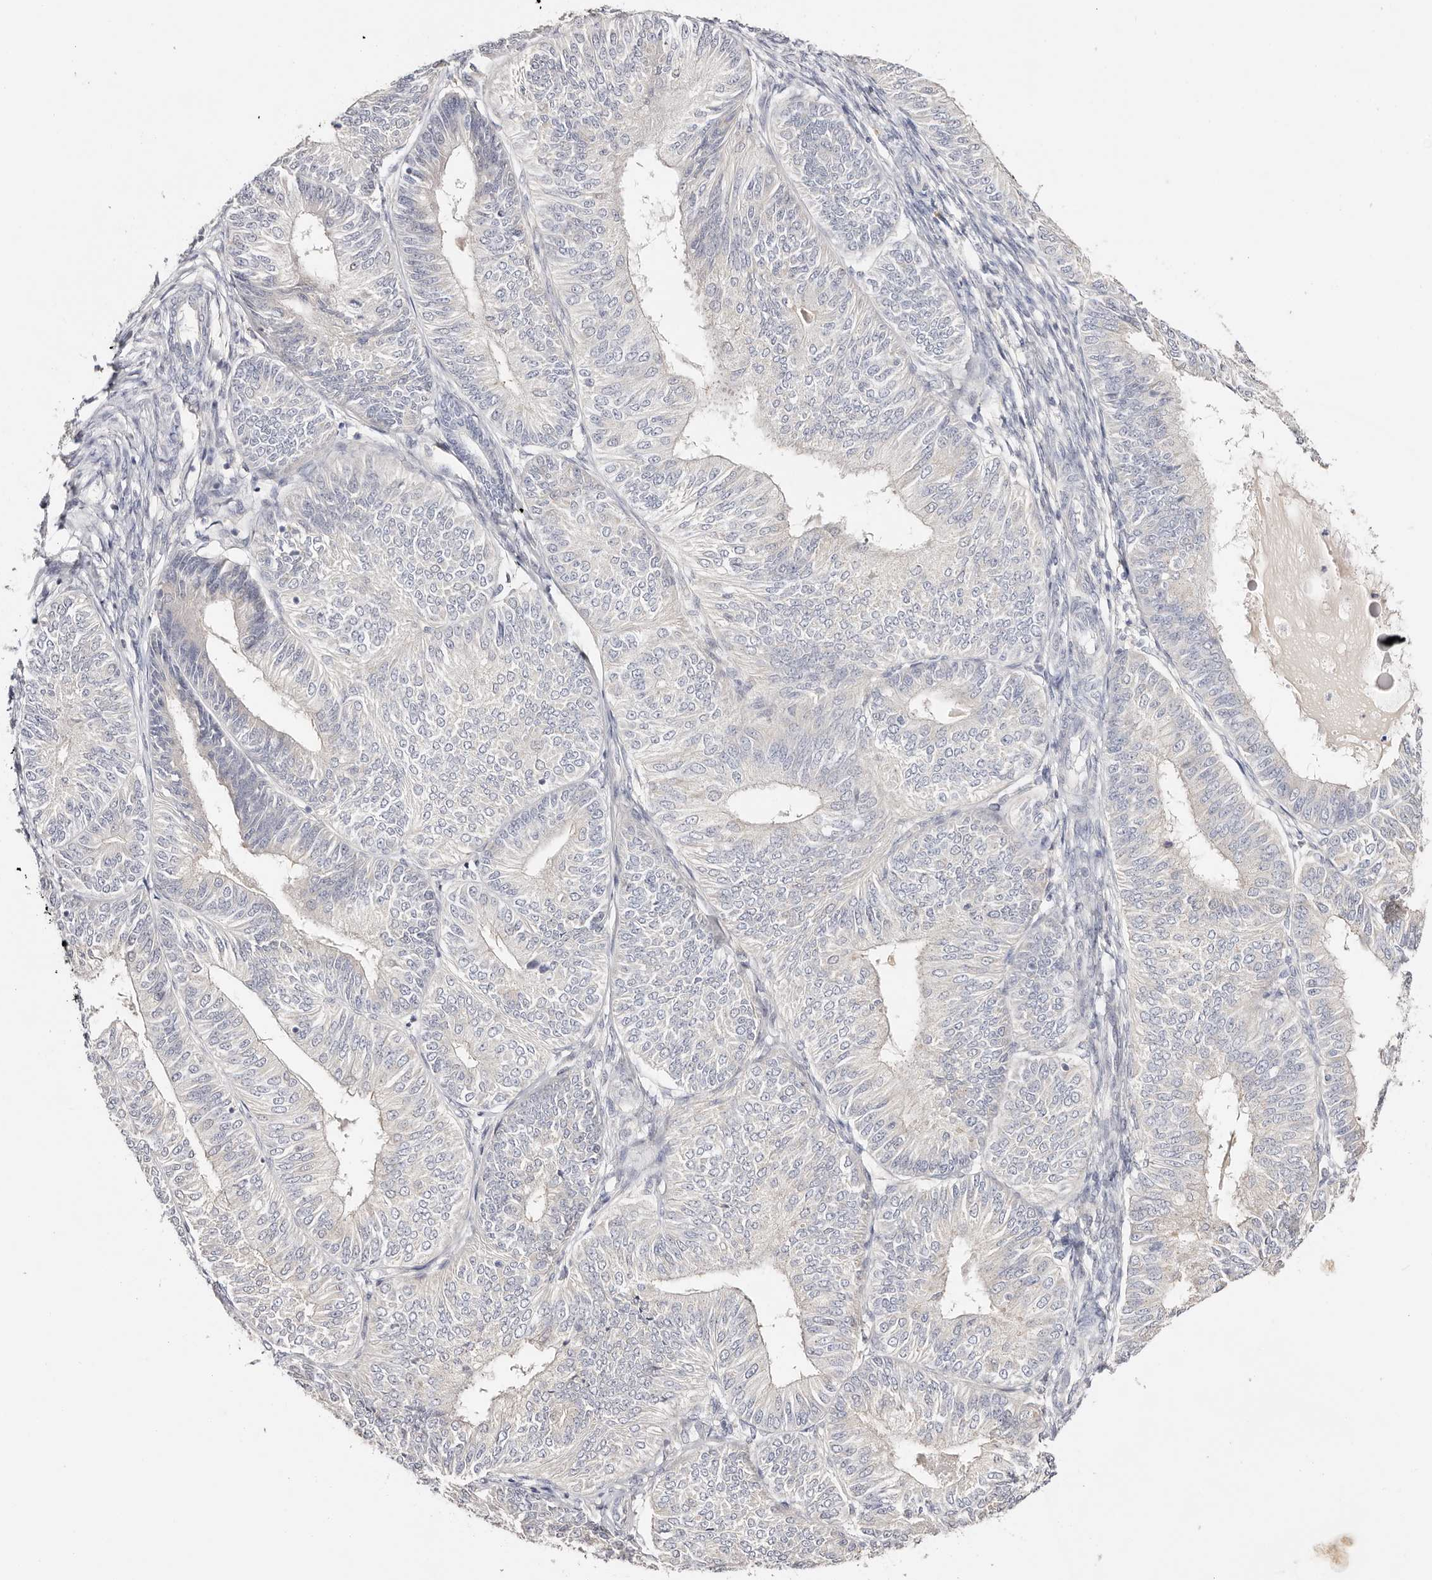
{"staining": {"intensity": "negative", "quantity": "none", "location": "none"}, "tissue": "endometrial cancer", "cell_type": "Tumor cells", "image_type": "cancer", "snomed": [{"axis": "morphology", "description": "Adenocarcinoma, NOS"}, {"axis": "topography", "description": "Endometrium"}], "caption": "Immunohistochemical staining of endometrial adenocarcinoma reveals no significant staining in tumor cells.", "gene": "DNASE1", "patient": {"sex": "female", "age": 58}}